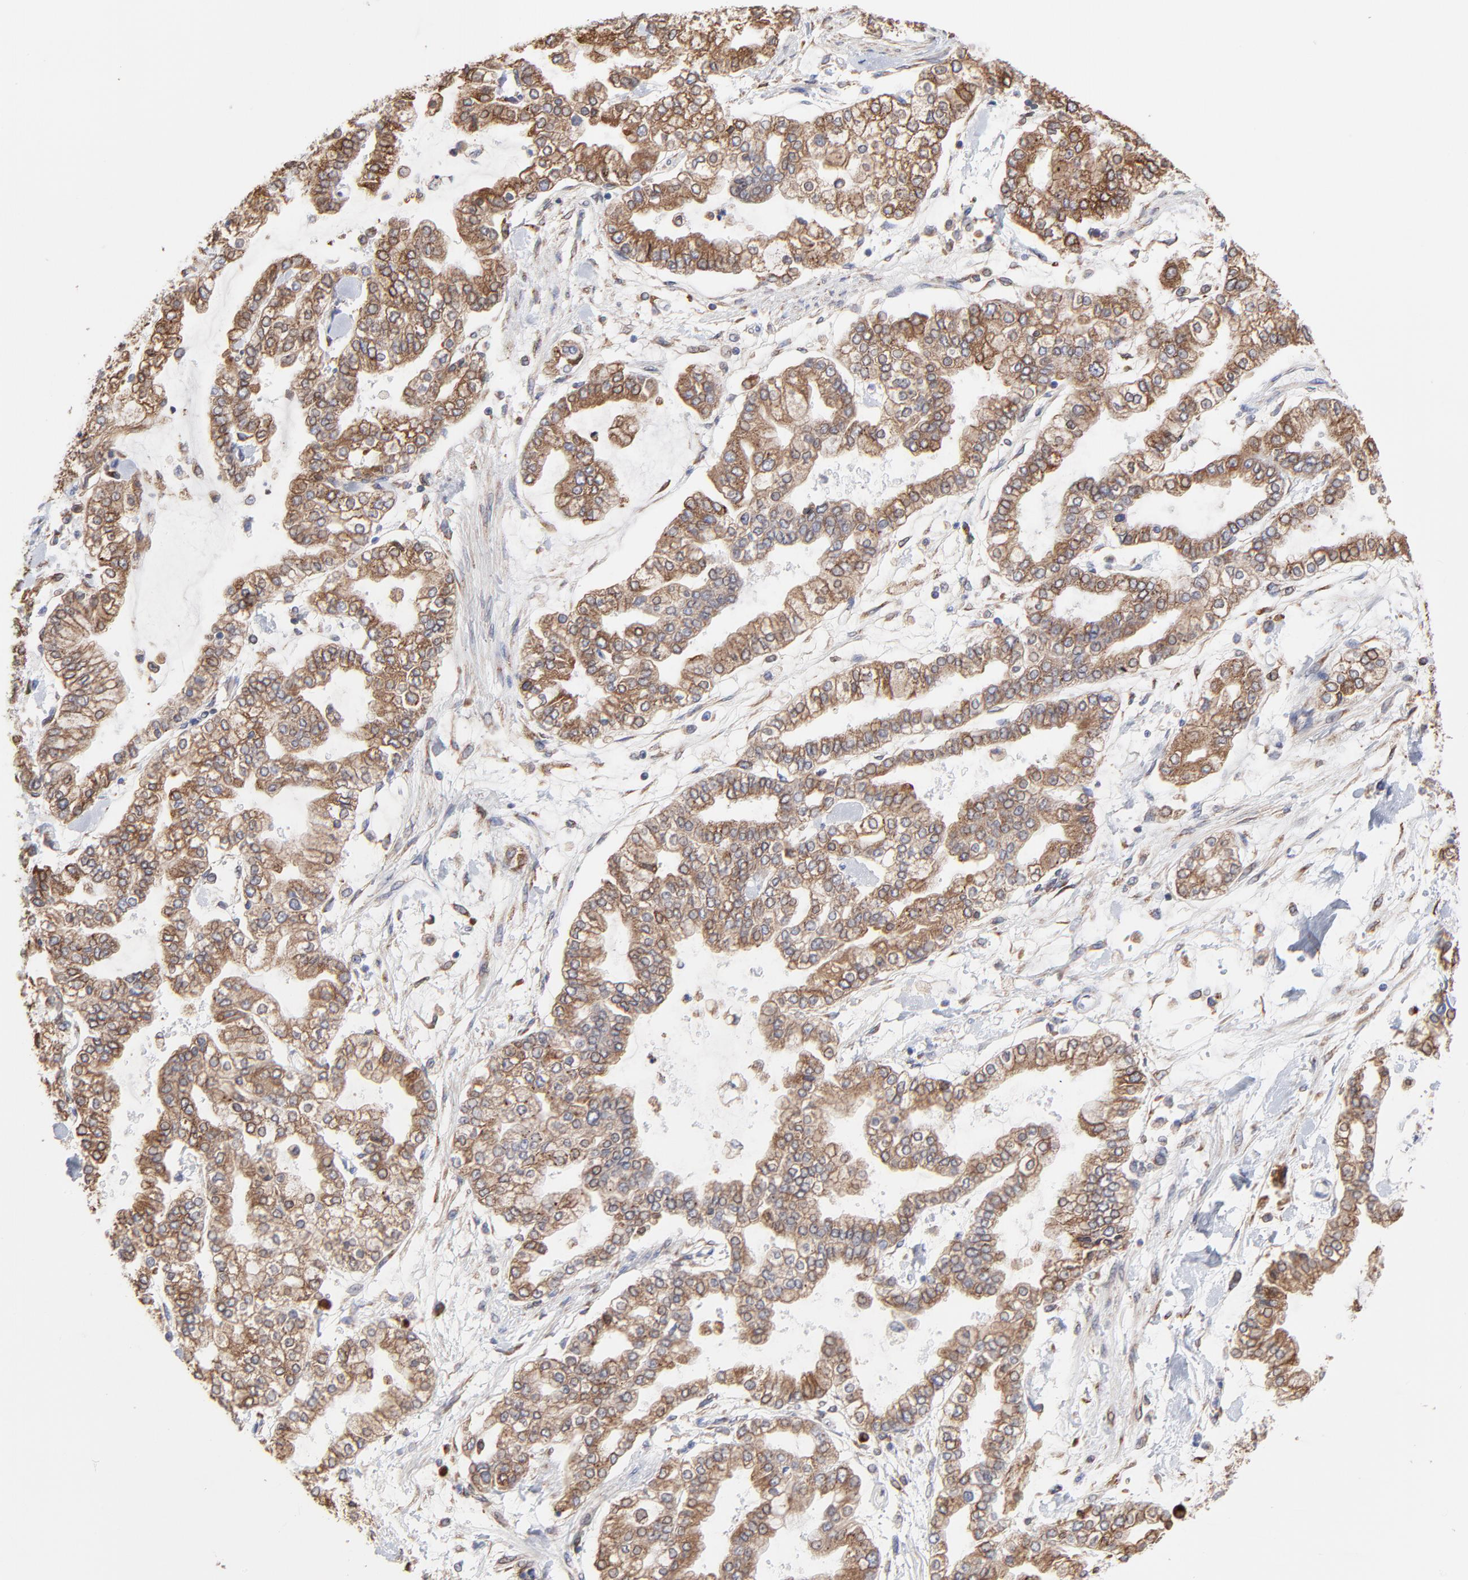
{"staining": {"intensity": "moderate", "quantity": ">75%", "location": "cytoplasmic/membranous"}, "tissue": "stomach cancer", "cell_type": "Tumor cells", "image_type": "cancer", "snomed": [{"axis": "morphology", "description": "Normal tissue, NOS"}, {"axis": "morphology", "description": "Adenocarcinoma, NOS"}, {"axis": "topography", "description": "Stomach, upper"}, {"axis": "topography", "description": "Stomach"}], "caption": "High-magnification brightfield microscopy of adenocarcinoma (stomach) stained with DAB (3,3'-diaminobenzidine) (brown) and counterstained with hematoxylin (blue). tumor cells exhibit moderate cytoplasmic/membranous positivity is seen in approximately>75% of cells.", "gene": "LMAN1", "patient": {"sex": "male", "age": 76}}